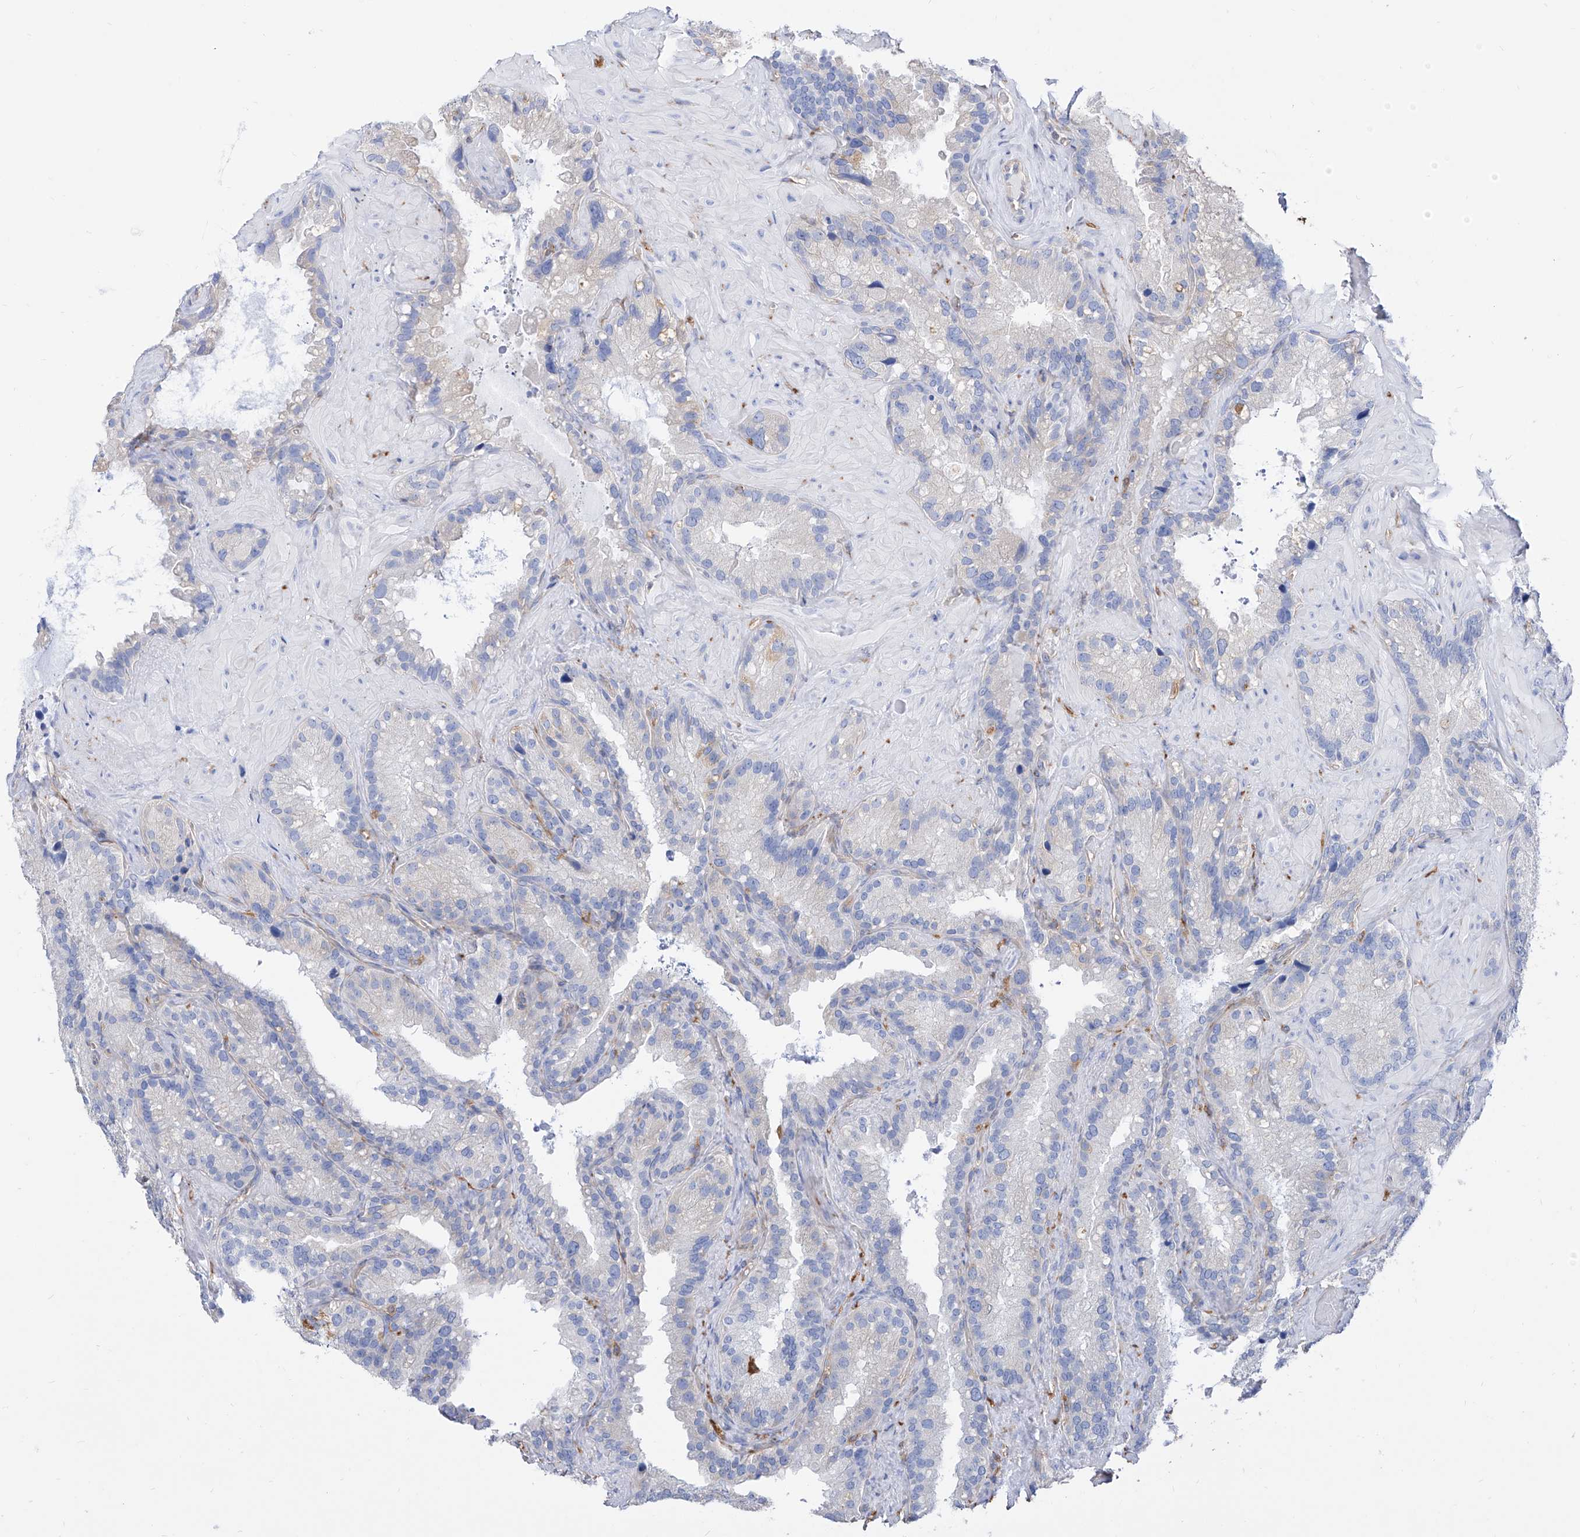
{"staining": {"intensity": "negative", "quantity": "none", "location": "none"}, "tissue": "seminal vesicle", "cell_type": "Glandular cells", "image_type": "normal", "snomed": [{"axis": "morphology", "description": "Normal tissue, NOS"}, {"axis": "topography", "description": "Prostate"}, {"axis": "topography", "description": "Seminal veicle"}], "caption": "An IHC histopathology image of benign seminal vesicle is shown. There is no staining in glandular cells of seminal vesicle. (DAB IHC visualized using brightfield microscopy, high magnification).", "gene": "ZNF653", "patient": {"sex": "male", "age": 68}}